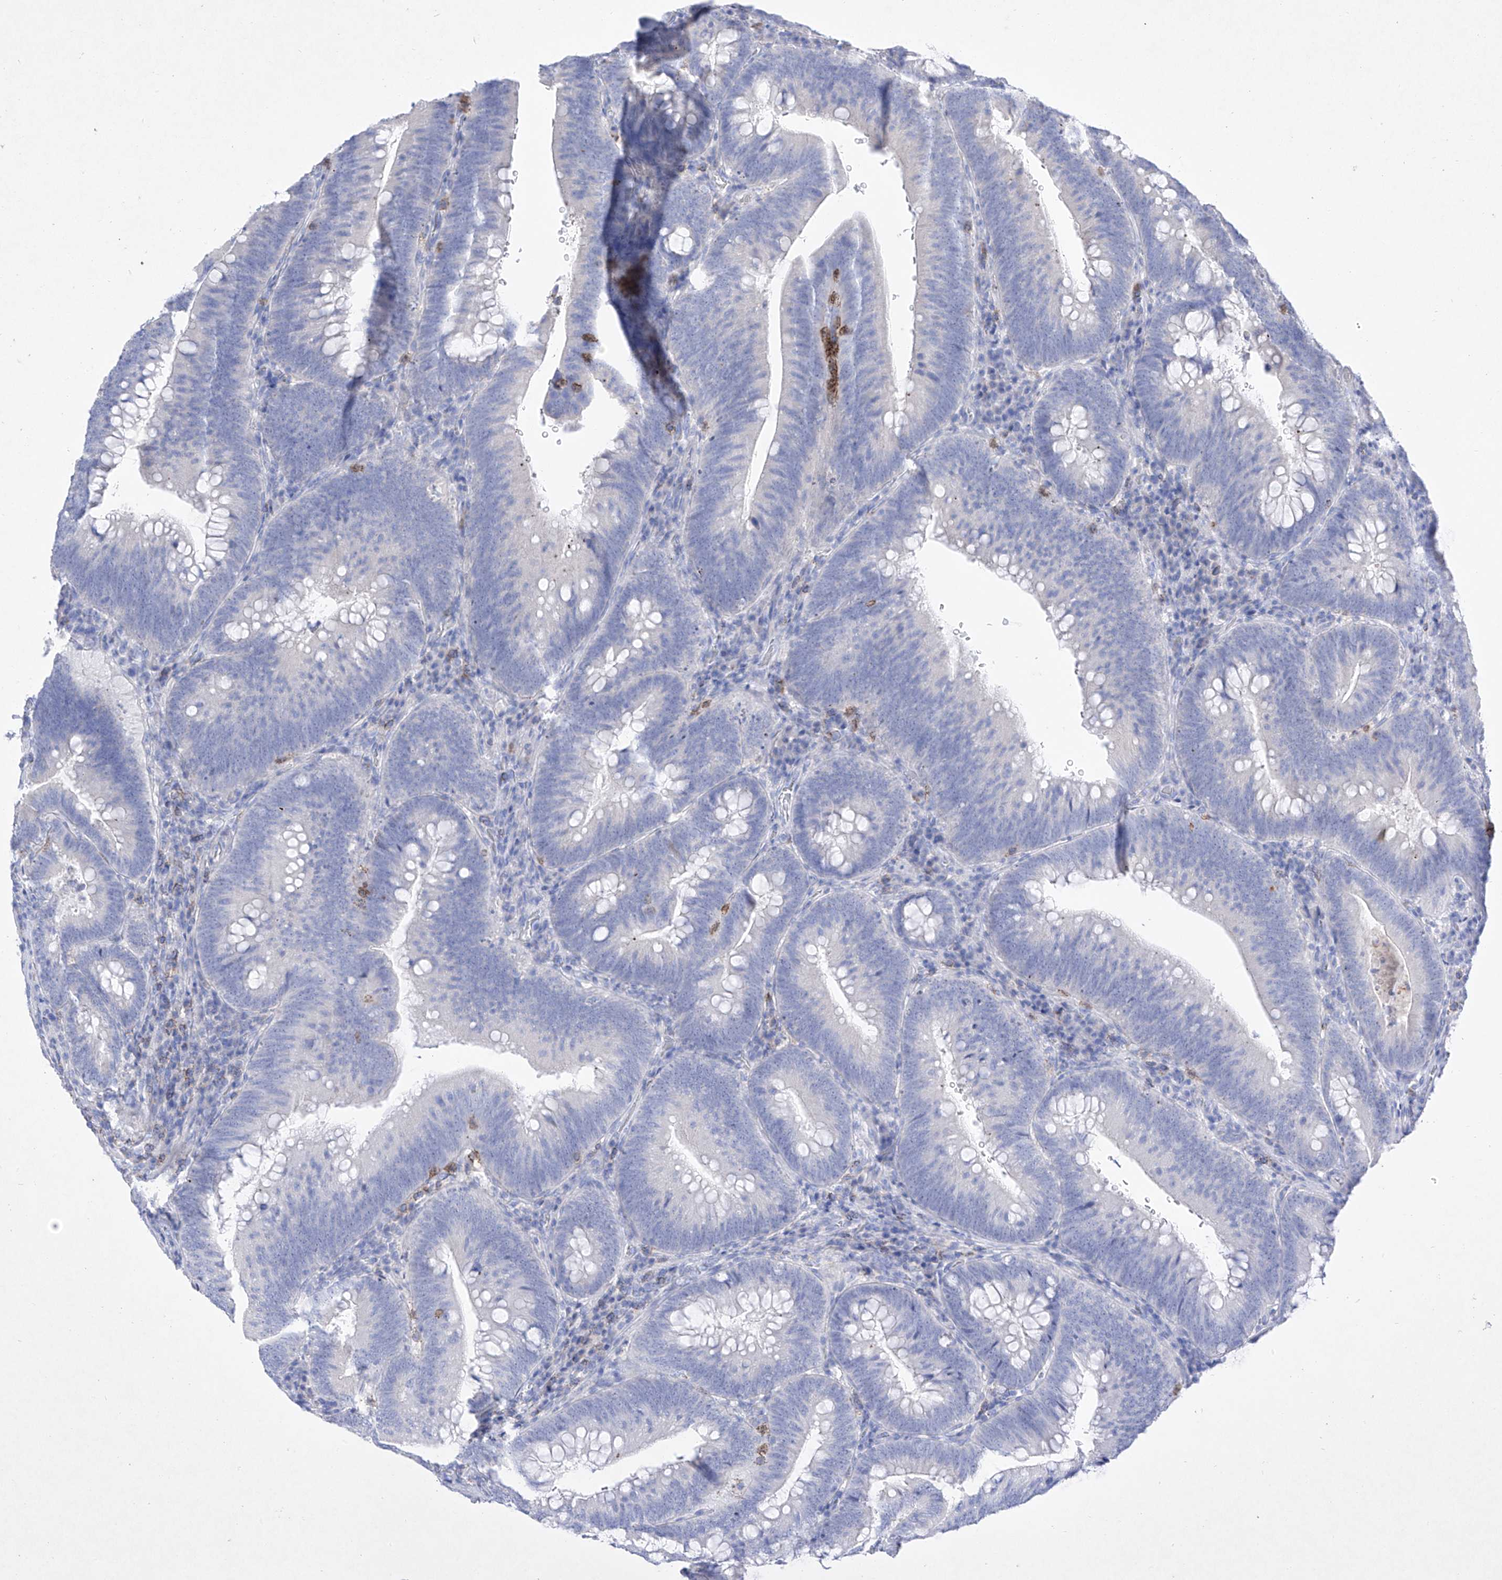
{"staining": {"intensity": "negative", "quantity": "none", "location": "none"}, "tissue": "colorectal cancer", "cell_type": "Tumor cells", "image_type": "cancer", "snomed": [{"axis": "morphology", "description": "Normal tissue, NOS"}, {"axis": "topography", "description": "Colon"}], "caption": "The photomicrograph shows no staining of tumor cells in colorectal cancer.", "gene": "TM7SF2", "patient": {"sex": "female", "age": 82}}